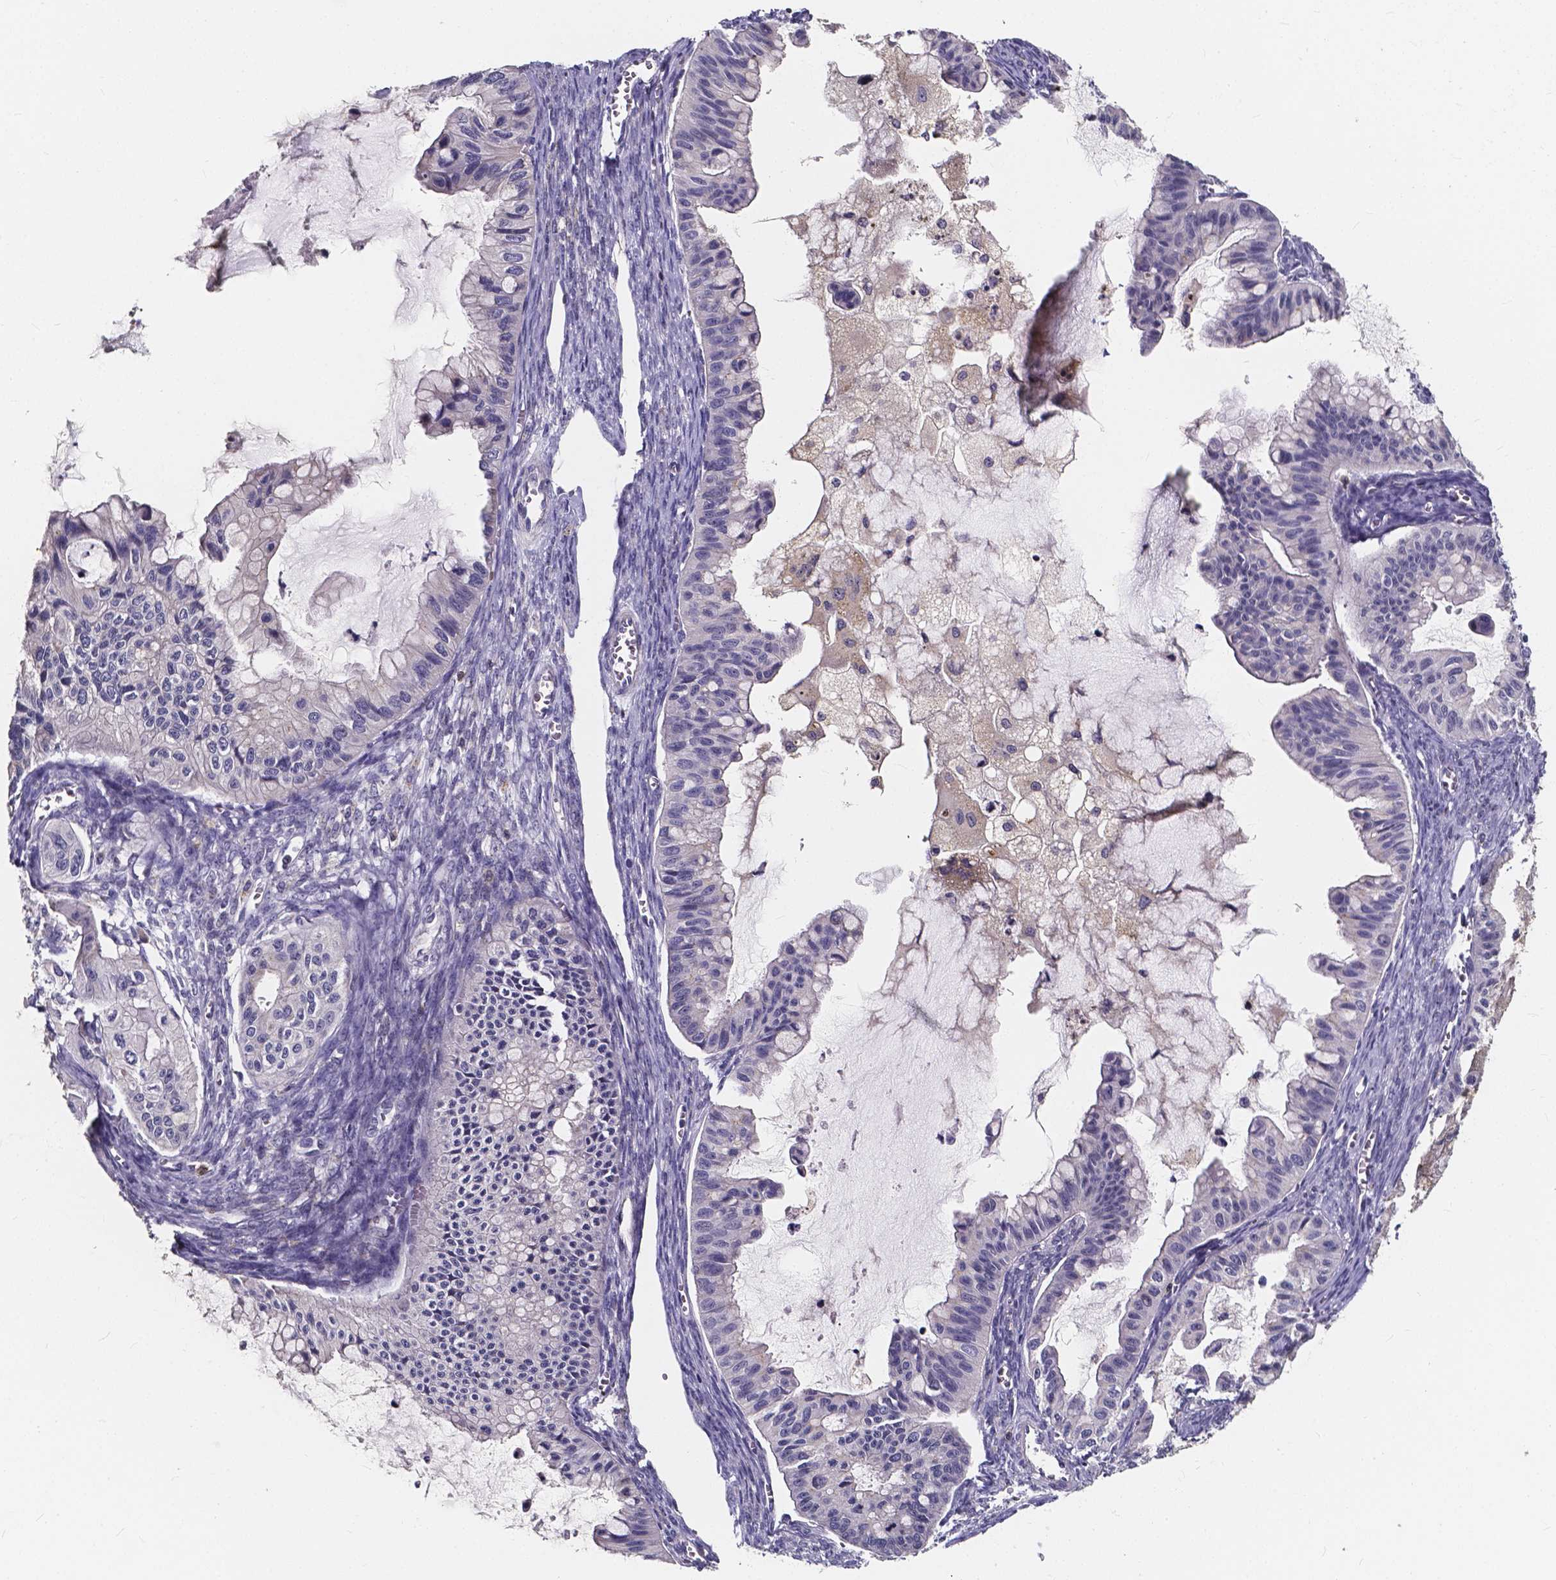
{"staining": {"intensity": "negative", "quantity": "none", "location": "none"}, "tissue": "ovarian cancer", "cell_type": "Tumor cells", "image_type": "cancer", "snomed": [{"axis": "morphology", "description": "Cystadenocarcinoma, mucinous, NOS"}, {"axis": "topography", "description": "Ovary"}], "caption": "DAB immunohistochemical staining of human ovarian cancer (mucinous cystadenocarcinoma) displays no significant positivity in tumor cells.", "gene": "THEMIS", "patient": {"sex": "female", "age": 72}}